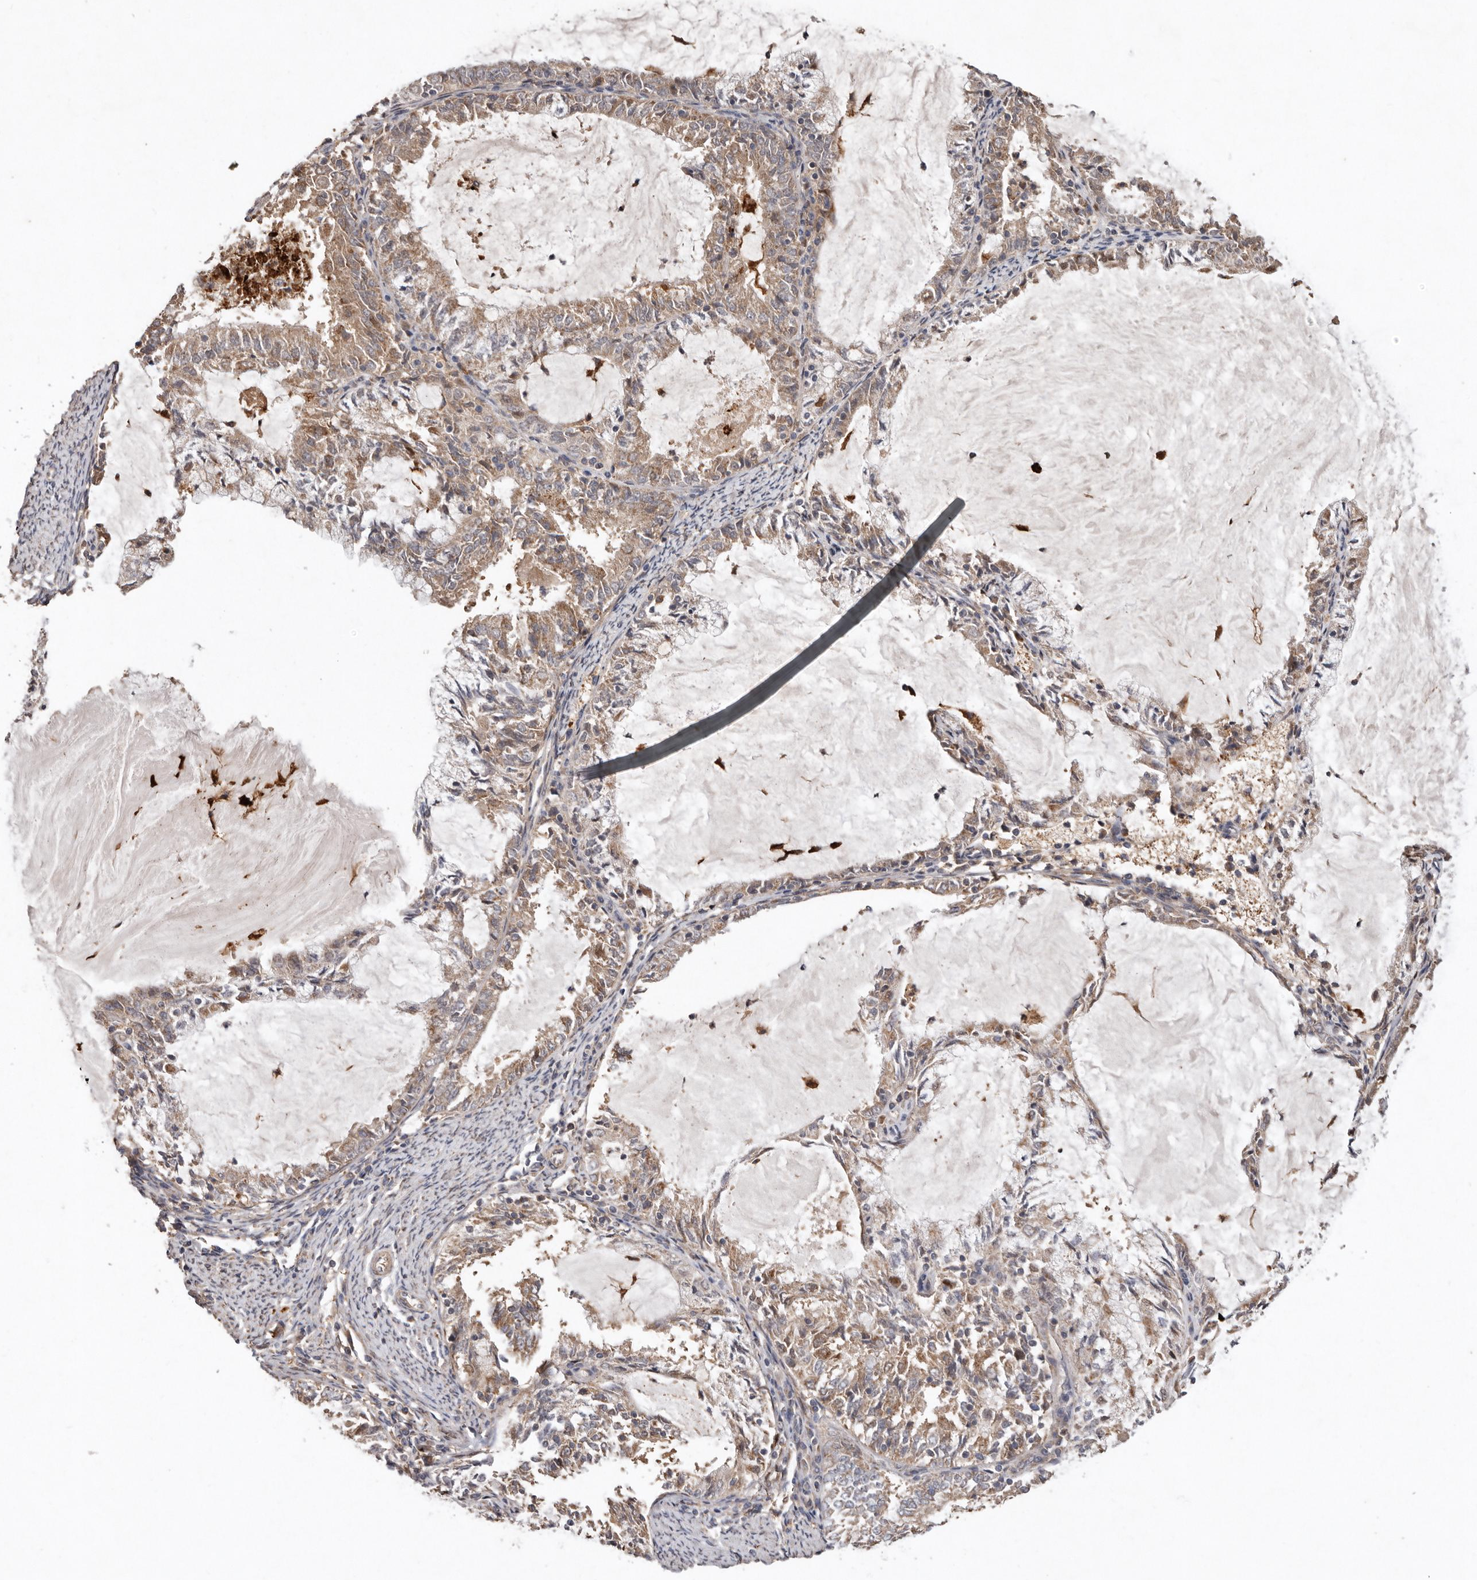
{"staining": {"intensity": "weak", "quantity": ">75%", "location": "cytoplasmic/membranous"}, "tissue": "endometrial cancer", "cell_type": "Tumor cells", "image_type": "cancer", "snomed": [{"axis": "morphology", "description": "Adenocarcinoma, NOS"}, {"axis": "topography", "description": "Endometrium"}], "caption": "The immunohistochemical stain labels weak cytoplasmic/membranous positivity in tumor cells of endometrial cancer (adenocarcinoma) tissue.", "gene": "GOT1L1", "patient": {"sex": "female", "age": 57}}